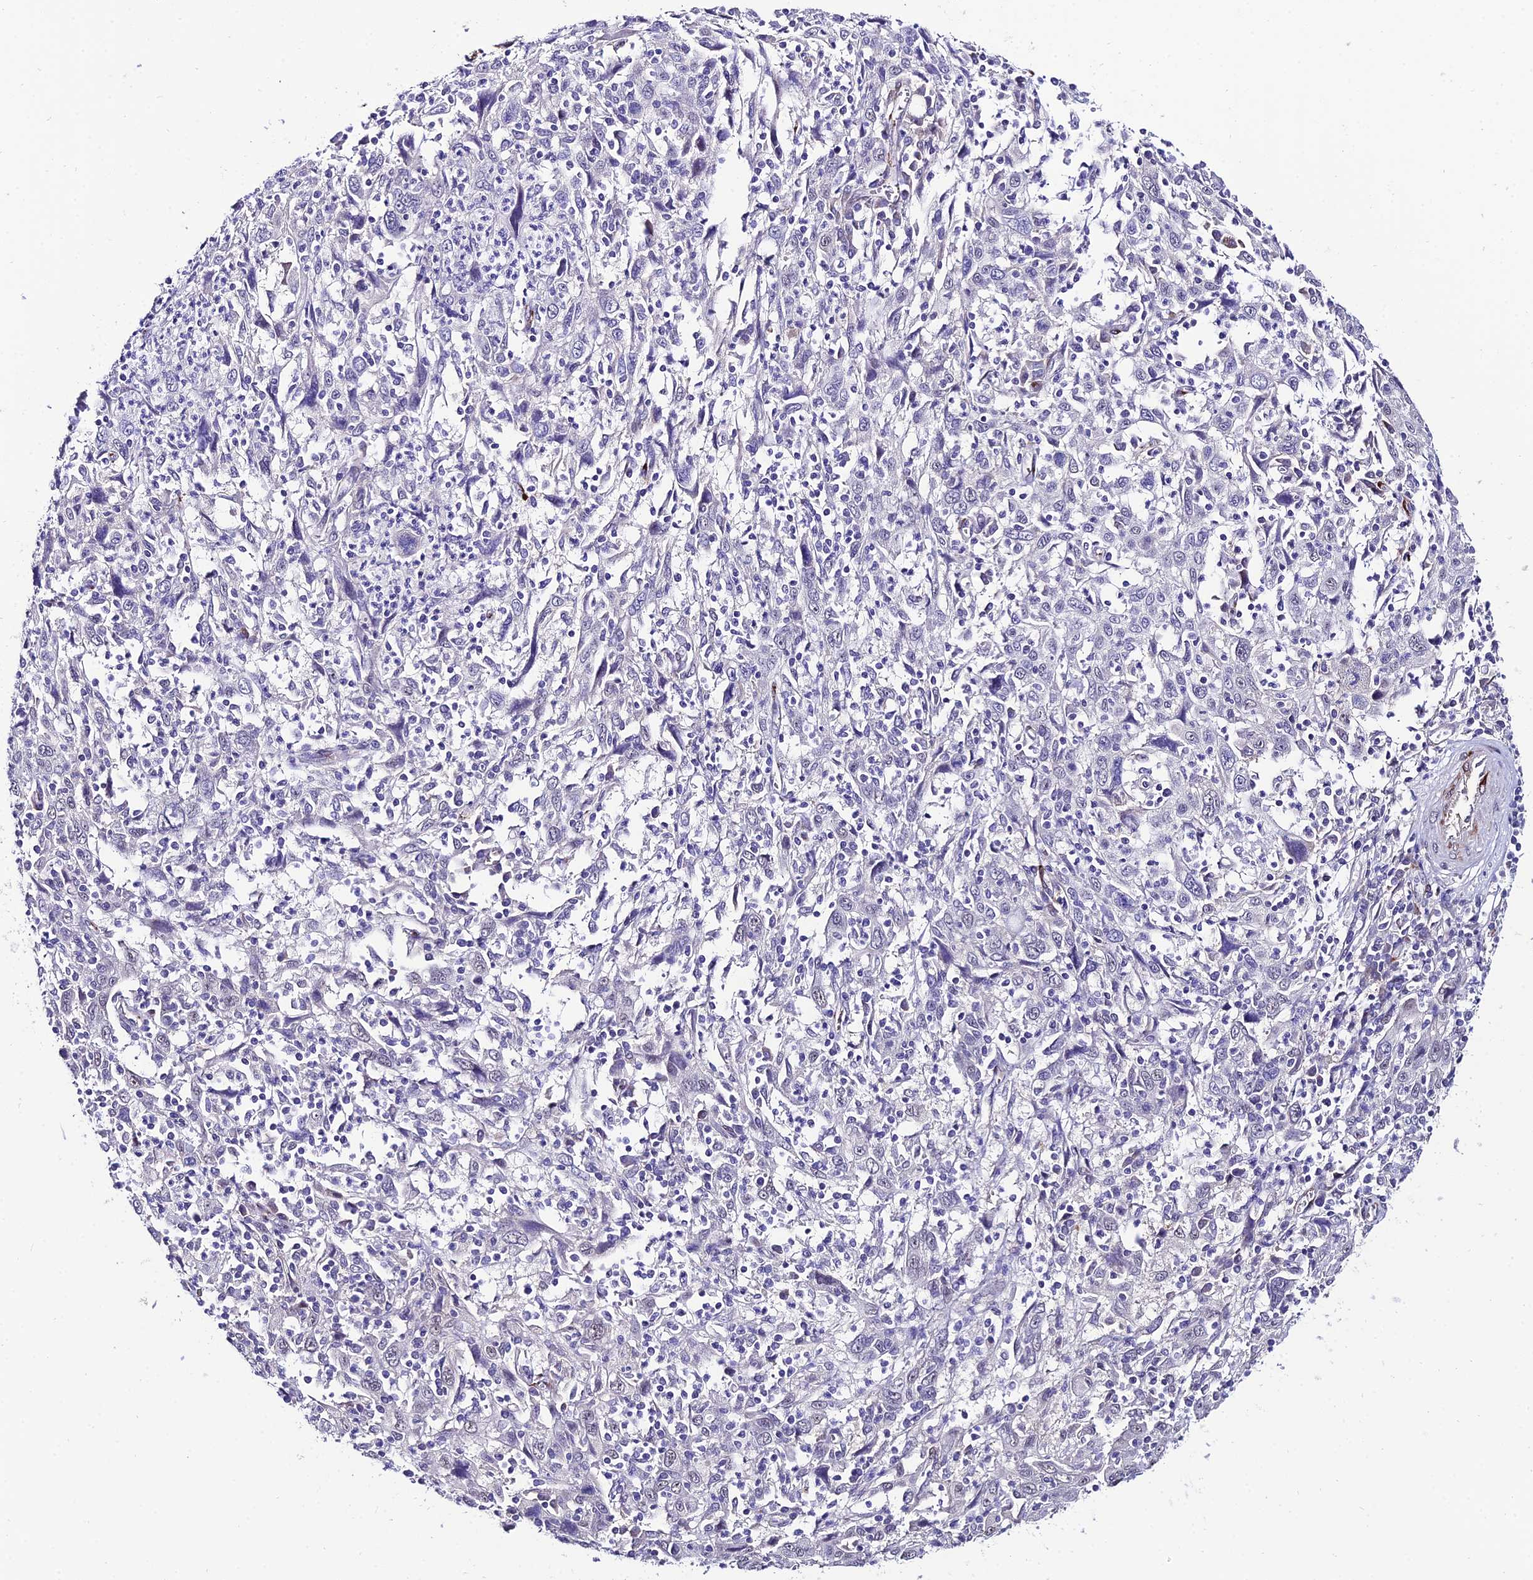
{"staining": {"intensity": "negative", "quantity": "none", "location": "none"}, "tissue": "cervical cancer", "cell_type": "Tumor cells", "image_type": "cancer", "snomed": [{"axis": "morphology", "description": "Squamous cell carcinoma, NOS"}, {"axis": "topography", "description": "Cervix"}], "caption": "High magnification brightfield microscopy of squamous cell carcinoma (cervical) stained with DAB (3,3'-diaminobenzidine) (brown) and counterstained with hematoxylin (blue): tumor cells show no significant expression.", "gene": "SYT15", "patient": {"sex": "female", "age": 46}}